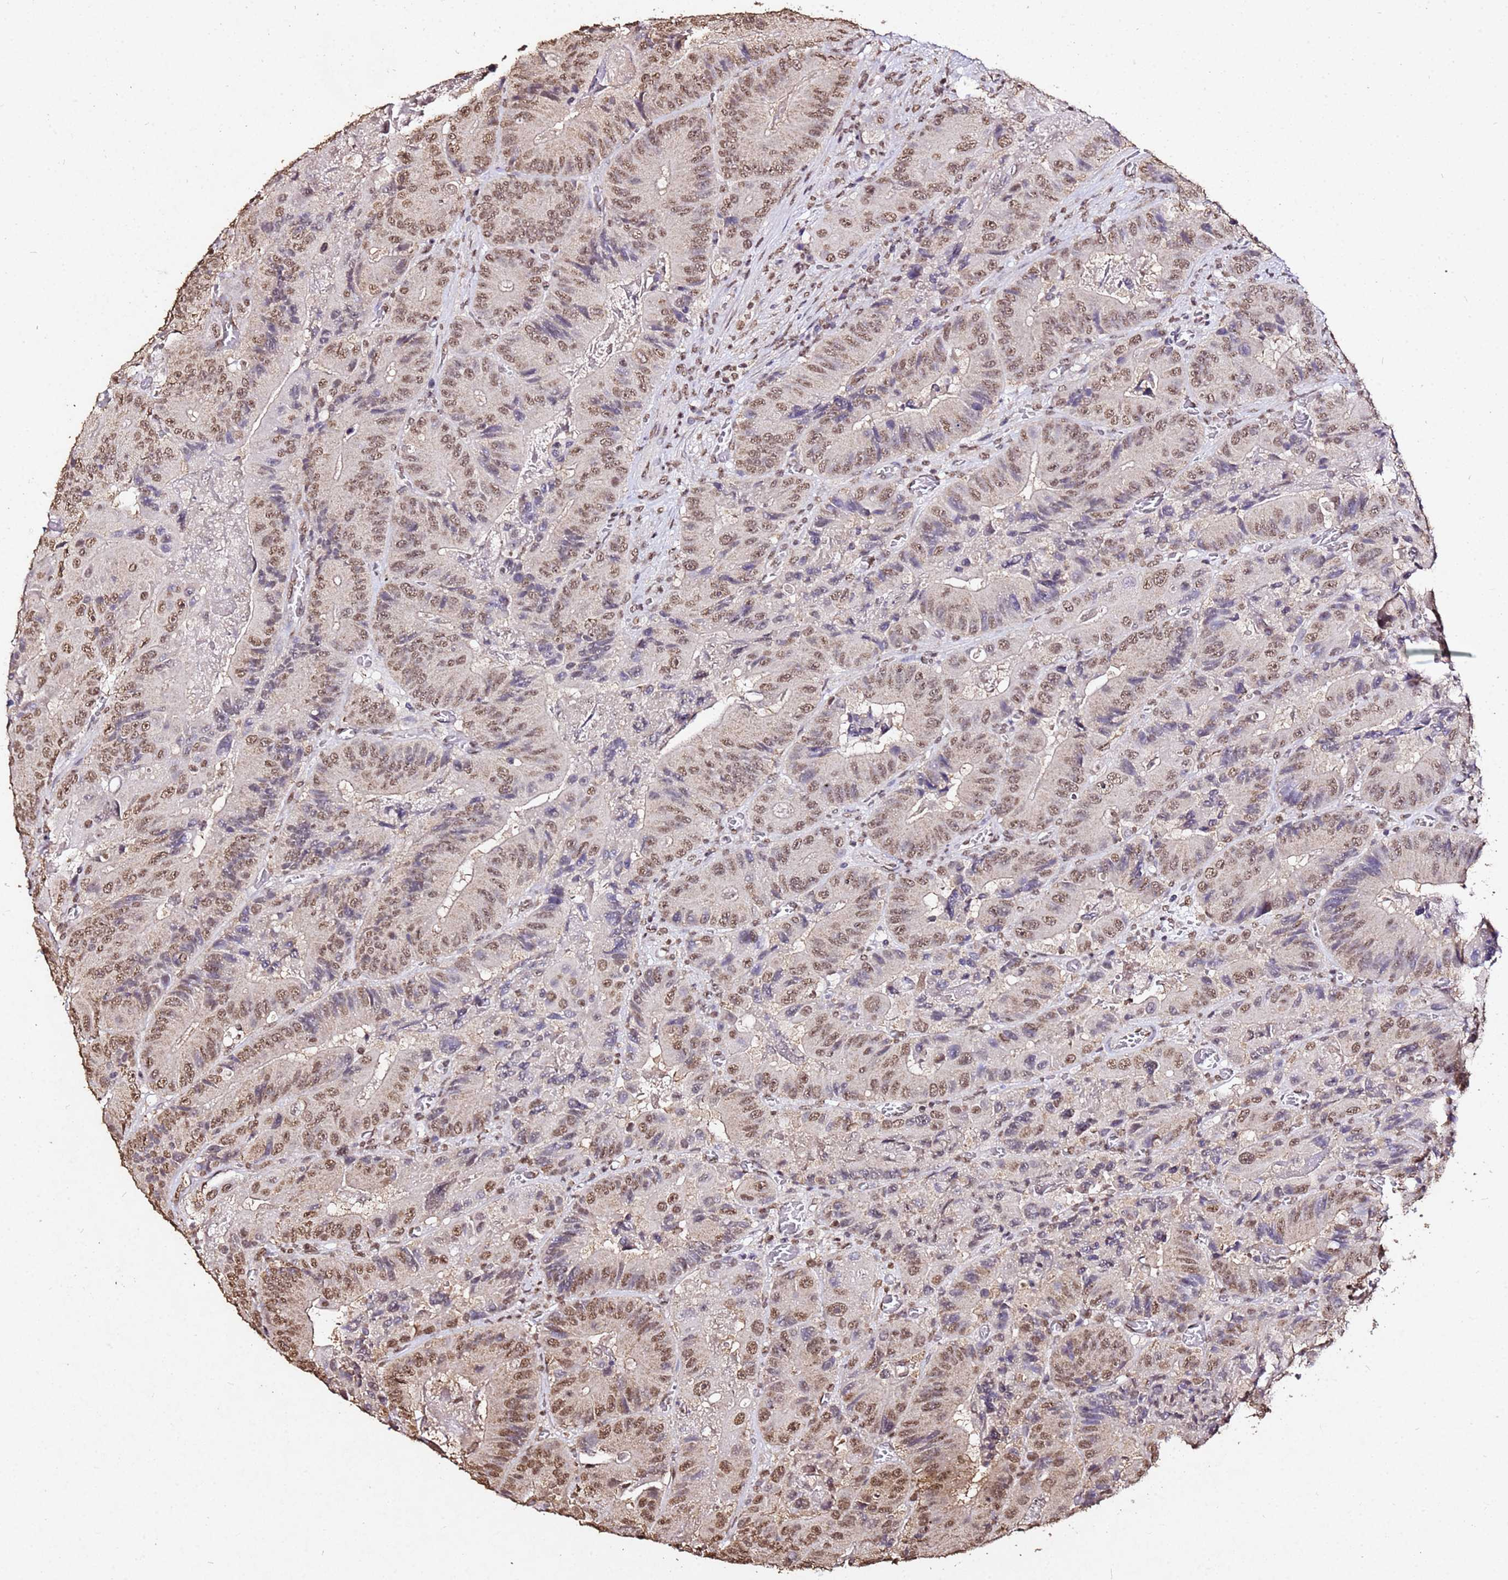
{"staining": {"intensity": "moderate", "quantity": ">75%", "location": "nuclear"}, "tissue": "colorectal cancer", "cell_type": "Tumor cells", "image_type": "cancer", "snomed": [{"axis": "morphology", "description": "Adenocarcinoma, NOS"}, {"axis": "topography", "description": "Colon"}], "caption": "Brown immunohistochemical staining in adenocarcinoma (colorectal) reveals moderate nuclear staining in approximately >75% of tumor cells. The protein of interest is stained brown, and the nuclei are stained in blue (DAB (3,3'-diaminobenzidine) IHC with brightfield microscopy, high magnification).", "gene": "MYOCD", "patient": {"sex": "female", "age": 86}}